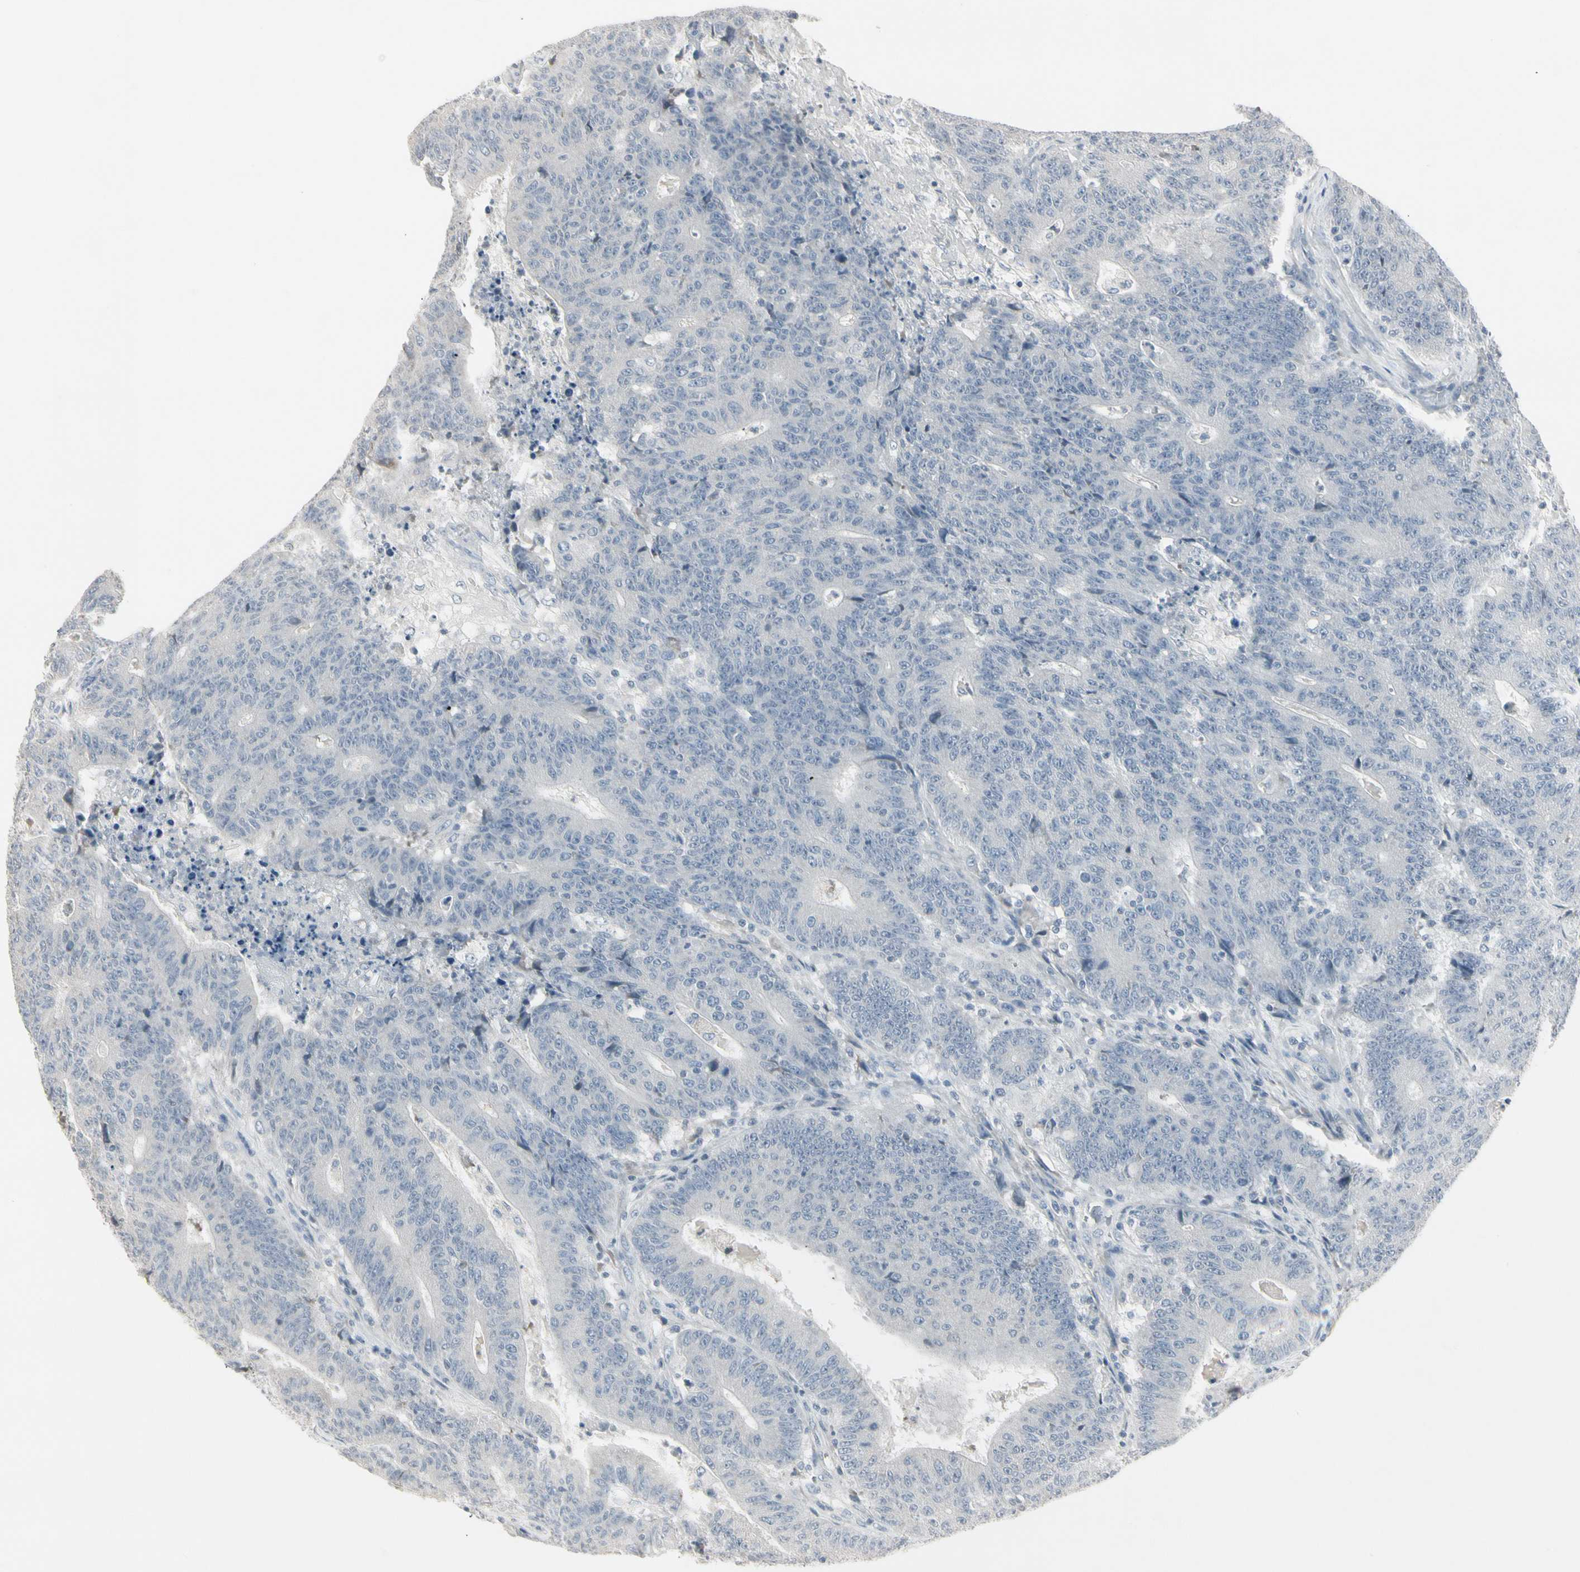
{"staining": {"intensity": "negative", "quantity": "none", "location": "none"}, "tissue": "colorectal cancer", "cell_type": "Tumor cells", "image_type": "cancer", "snomed": [{"axis": "morphology", "description": "Normal tissue, NOS"}, {"axis": "morphology", "description": "Adenocarcinoma, NOS"}, {"axis": "topography", "description": "Colon"}], "caption": "This photomicrograph is of colorectal cancer (adenocarcinoma) stained with IHC to label a protein in brown with the nuclei are counter-stained blue. There is no positivity in tumor cells. (Brightfield microscopy of DAB IHC at high magnification).", "gene": "DMPK", "patient": {"sex": "female", "age": 75}}